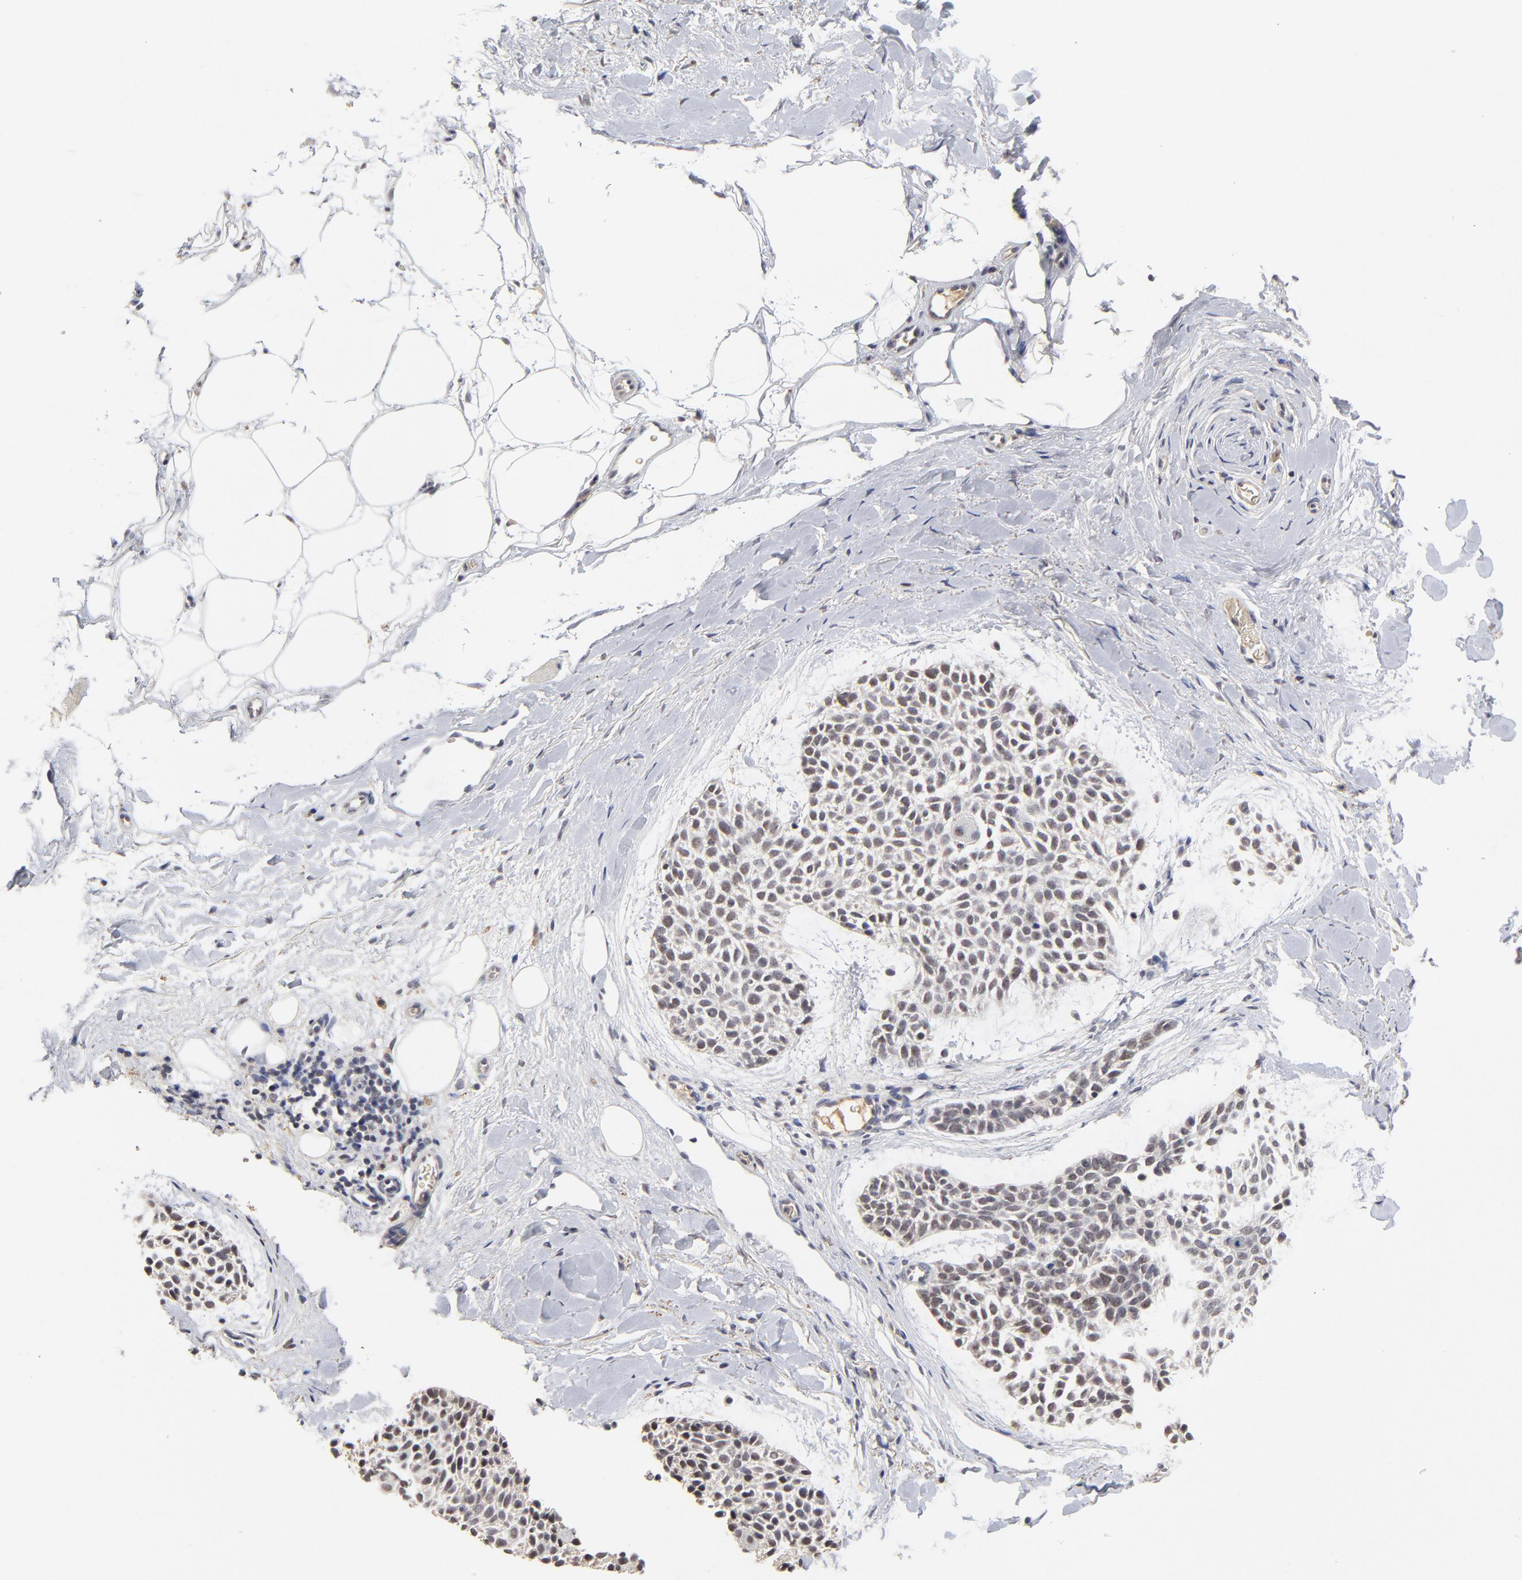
{"staining": {"intensity": "negative", "quantity": "none", "location": "none"}, "tissue": "skin cancer", "cell_type": "Tumor cells", "image_type": "cancer", "snomed": [{"axis": "morphology", "description": "Normal tissue, NOS"}, {"axis": "morphology", "description": "Basal cell carcinoma"}, {"axis": "topography", "description": "Skin"}], "caption": "Human skin cancer (basal cell carcinoma) stained for a protein using IHC demonstrates no positivity in tumor cells.", "gene": "WSB1", "patient": {"sex": "female", "age": 70}}